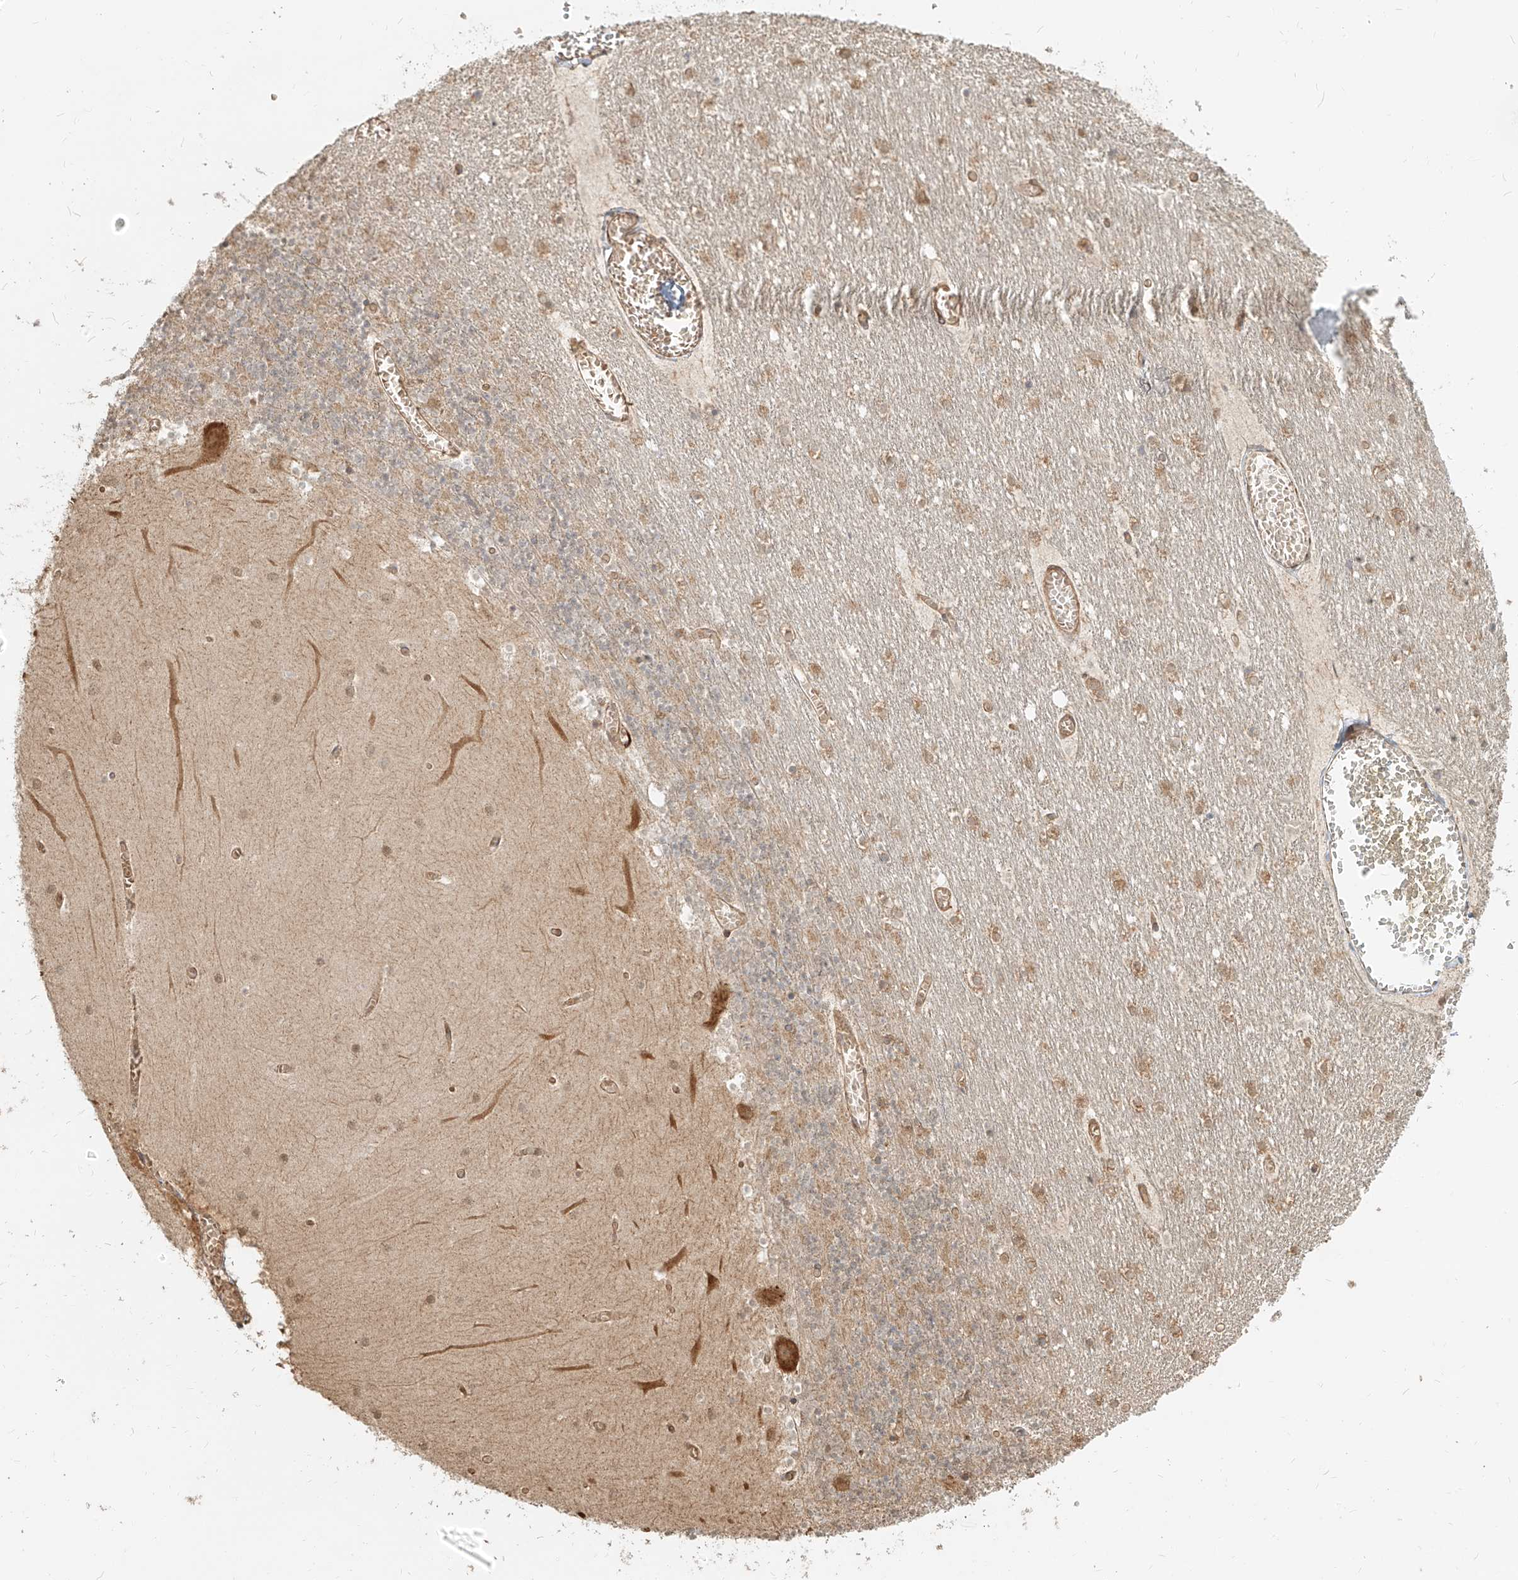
{"staining": {"intensity": "moderate", "quantity": "25%-75%", "location": "cytoplasmic/membranous"}, "tissue": "cerebellum", "cell_type": "Cells in granular layer", "image_type": "normal", "snomed": [{"axis": "morphology", "description": "Normal tissue, NOS"}, {"axis": "topography", "description": "Cerebellum"}], "caption": "Immunohistochemical staining of benign cerebellum shows 25%-75% levels of moderate cytoplasmic/membranous protein positivity in about 25%-75% of cells in granular layer.", "gene": "UBE2K", "patient": {"sex": "female", "age": 28}}